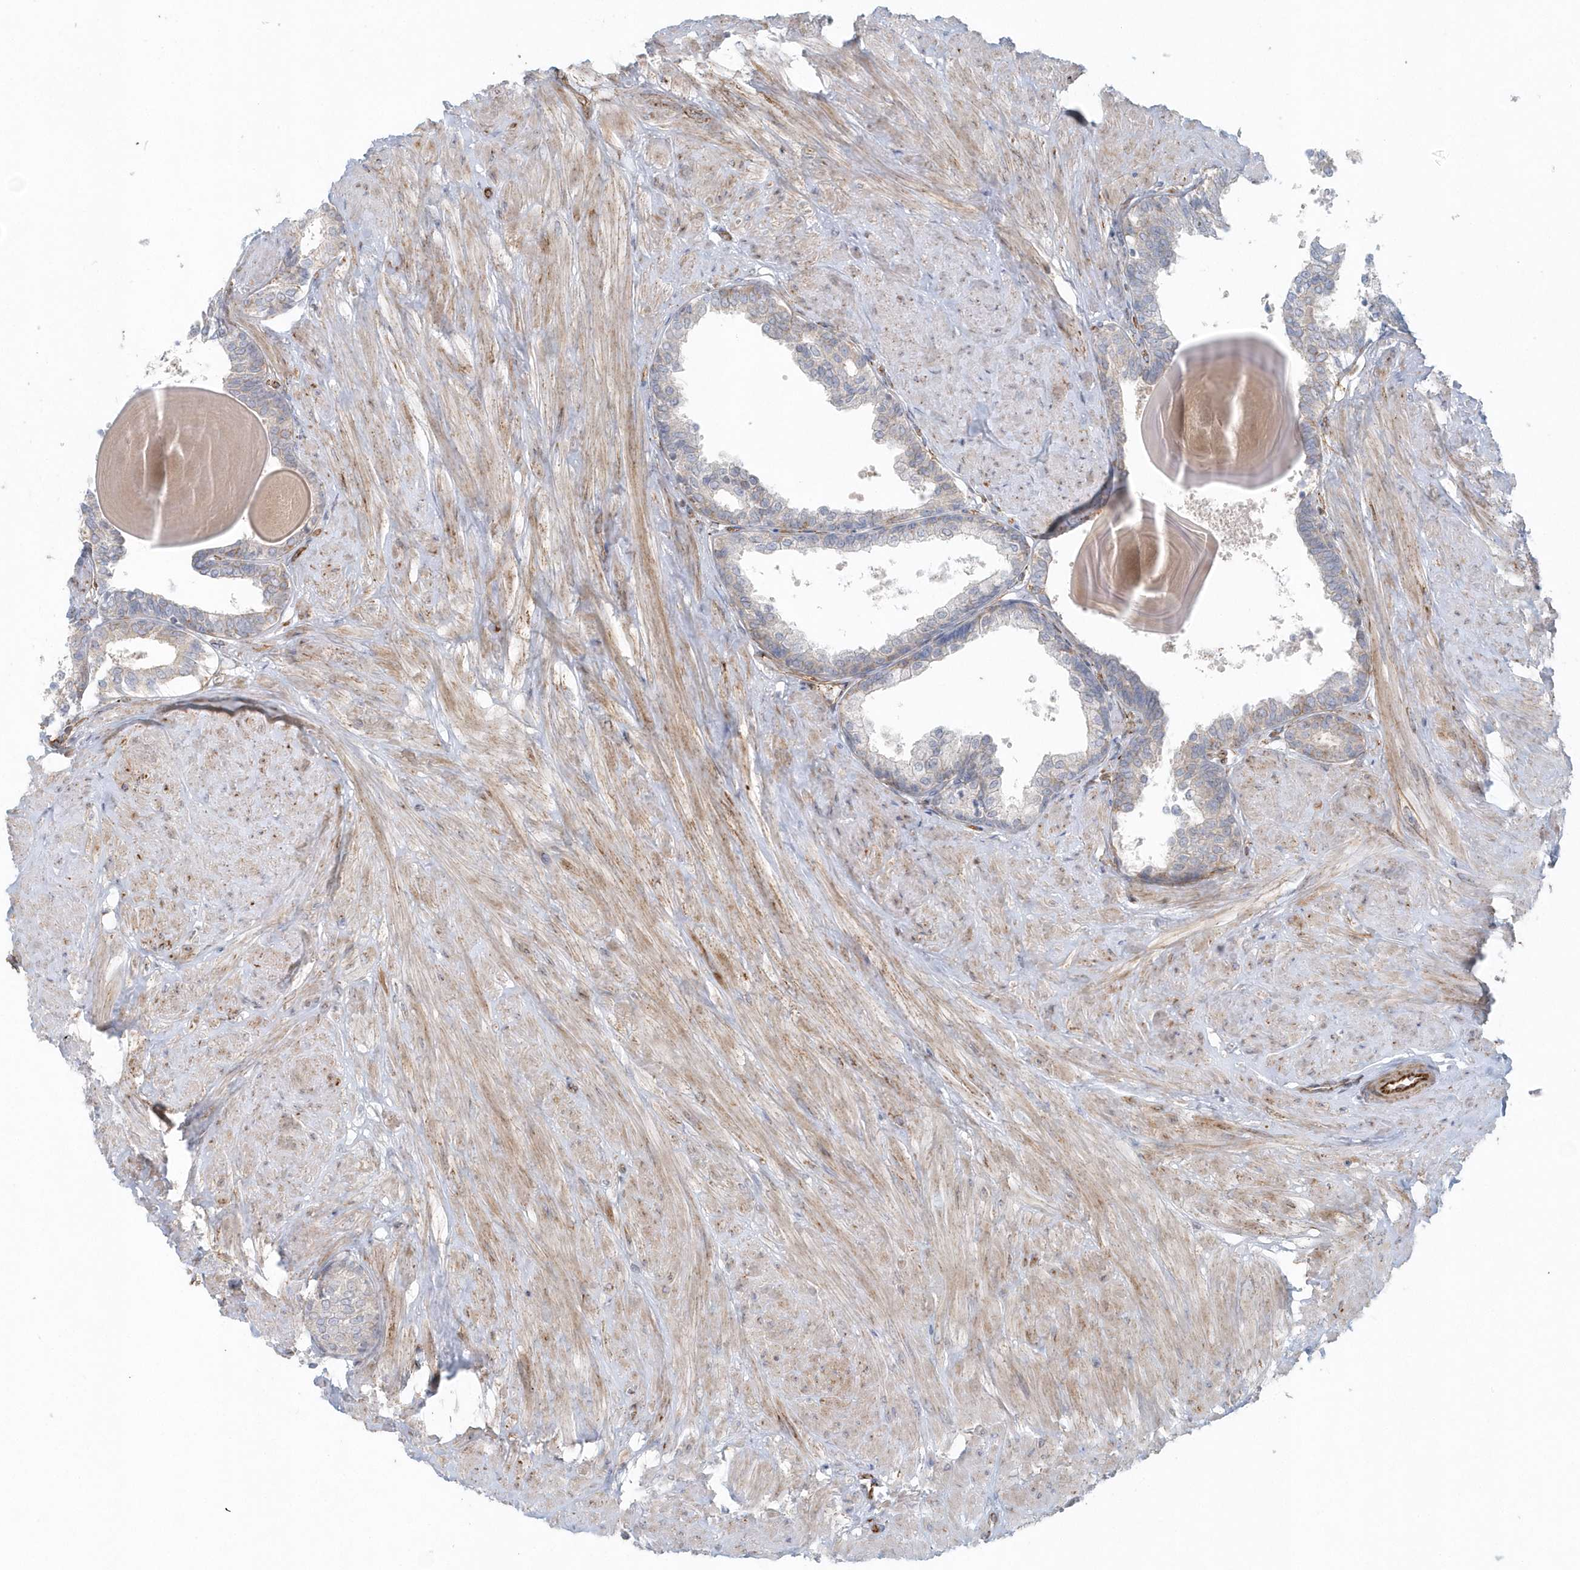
{"staining": {"intensity": "moderate", "quantity": "<25%", "location": "cytoplasmic/membranous"}, "tissue": "prostate", "cell_type": "Glandular cells", "image_type": "normal", "snomed": [{"axis": "morphology", "description": "Normal tissue, NOS"}, {"axis": "topography", "description": "Prostate"}], "caption": "Immunohistochemical staining of normal human prostate demonstrates low levels of moderate cytoplasmic/membranous positivity in about <25% of glandular cells.", "gene": "GPR152", "patient": {"sex": "male", "age": 48}}